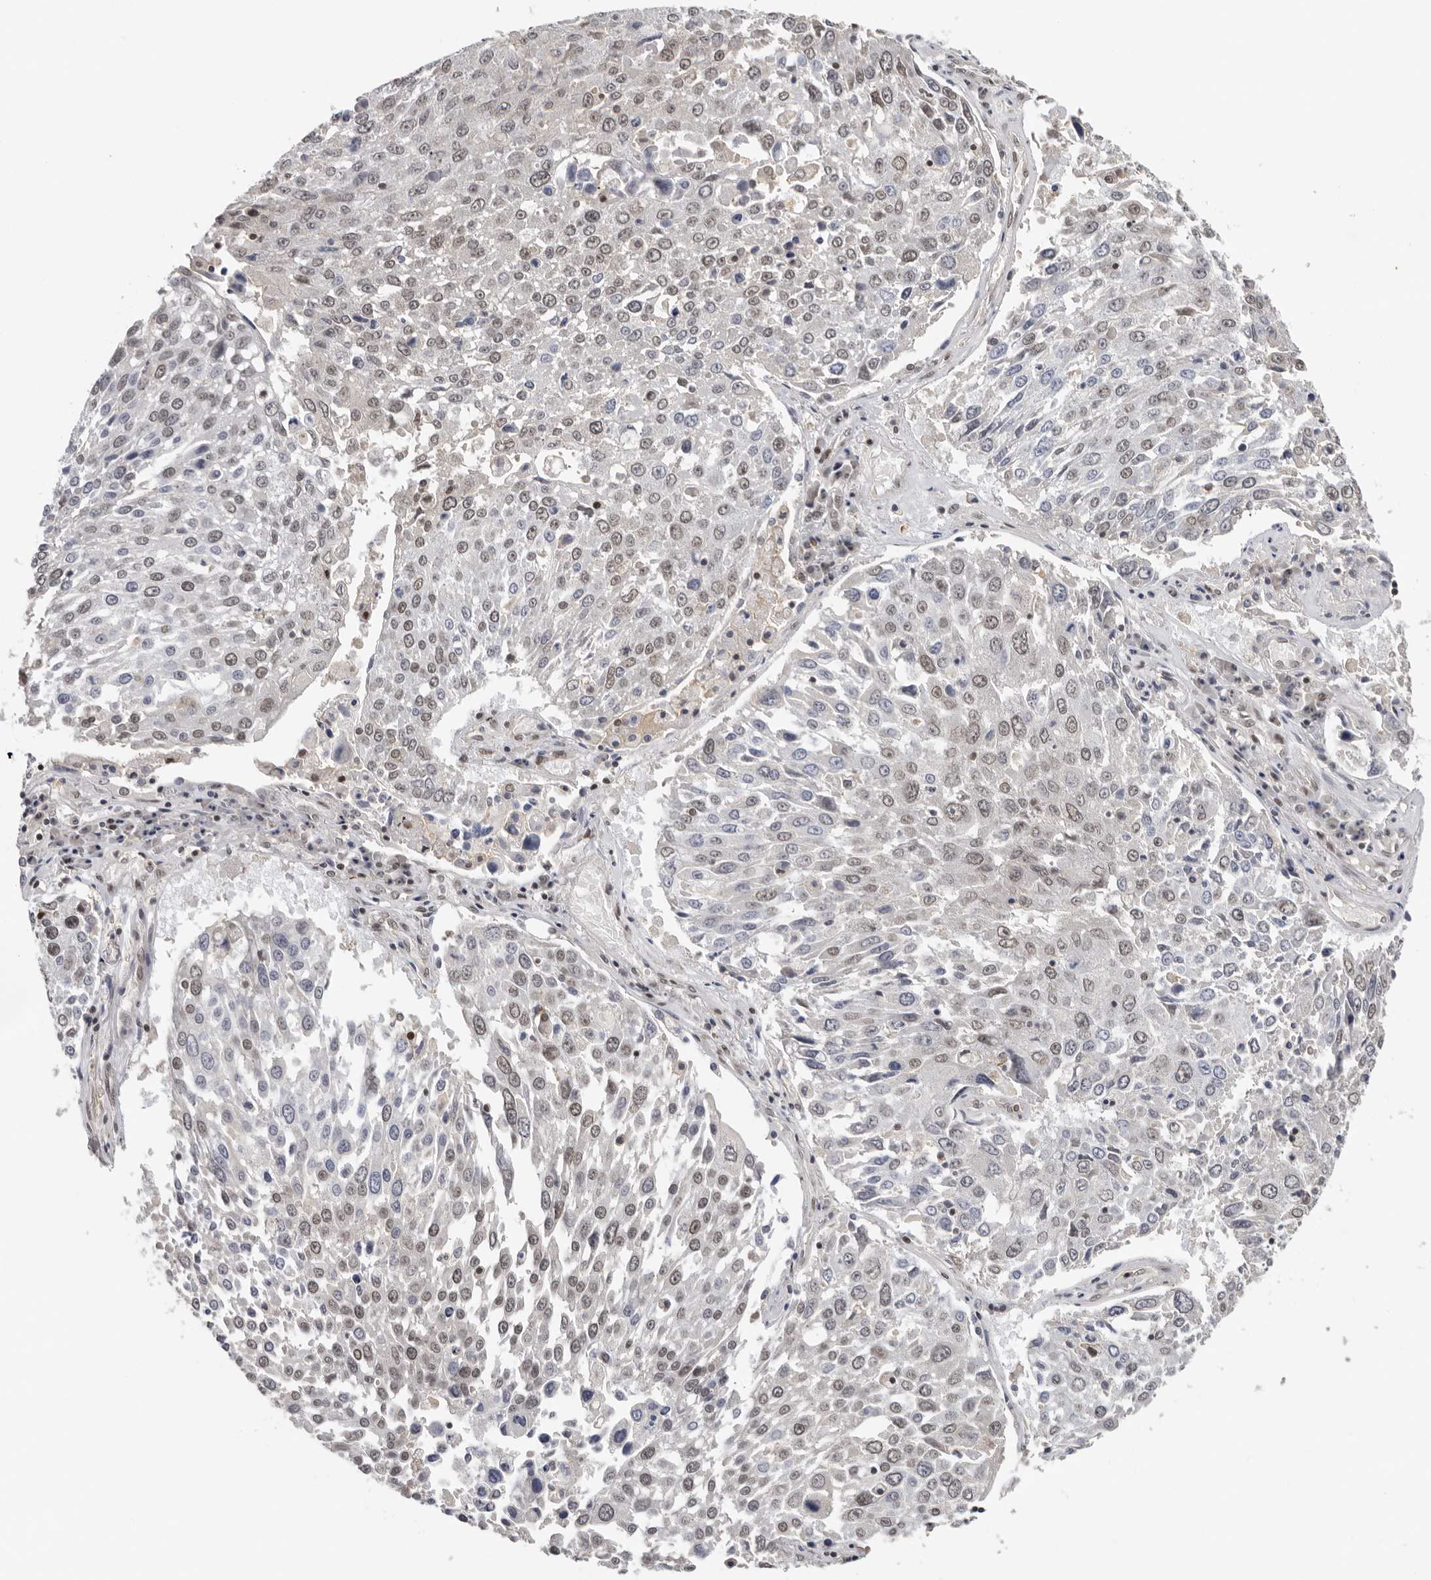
{"staining": {"intensity": "moderate", "quantity": "25%-75%", "location": "cytoplasmic/membranous"}, "tissue": "lung cancer", "cell_type": "Tumor cells", "image_type": "cancer", "snomed": [{"axis": "morphology", "description": "Squamous cell carcinoma, NOS"}, {"axis": "topography", "description": "Lung"}], "caption": "Immunohistochemistry photomicrograph of neoplastic tissue: lung squamous cell carcinoma stained using immunohistochemistry exhibits medium levels of moderate protein expression localized specifically in the cytoplasmic/membranous of tumor cells, appearing as a cytoplasmic/membranous brown color.", "gene": "KIF2B", "patient": {"sex": "male", "age": 65}}